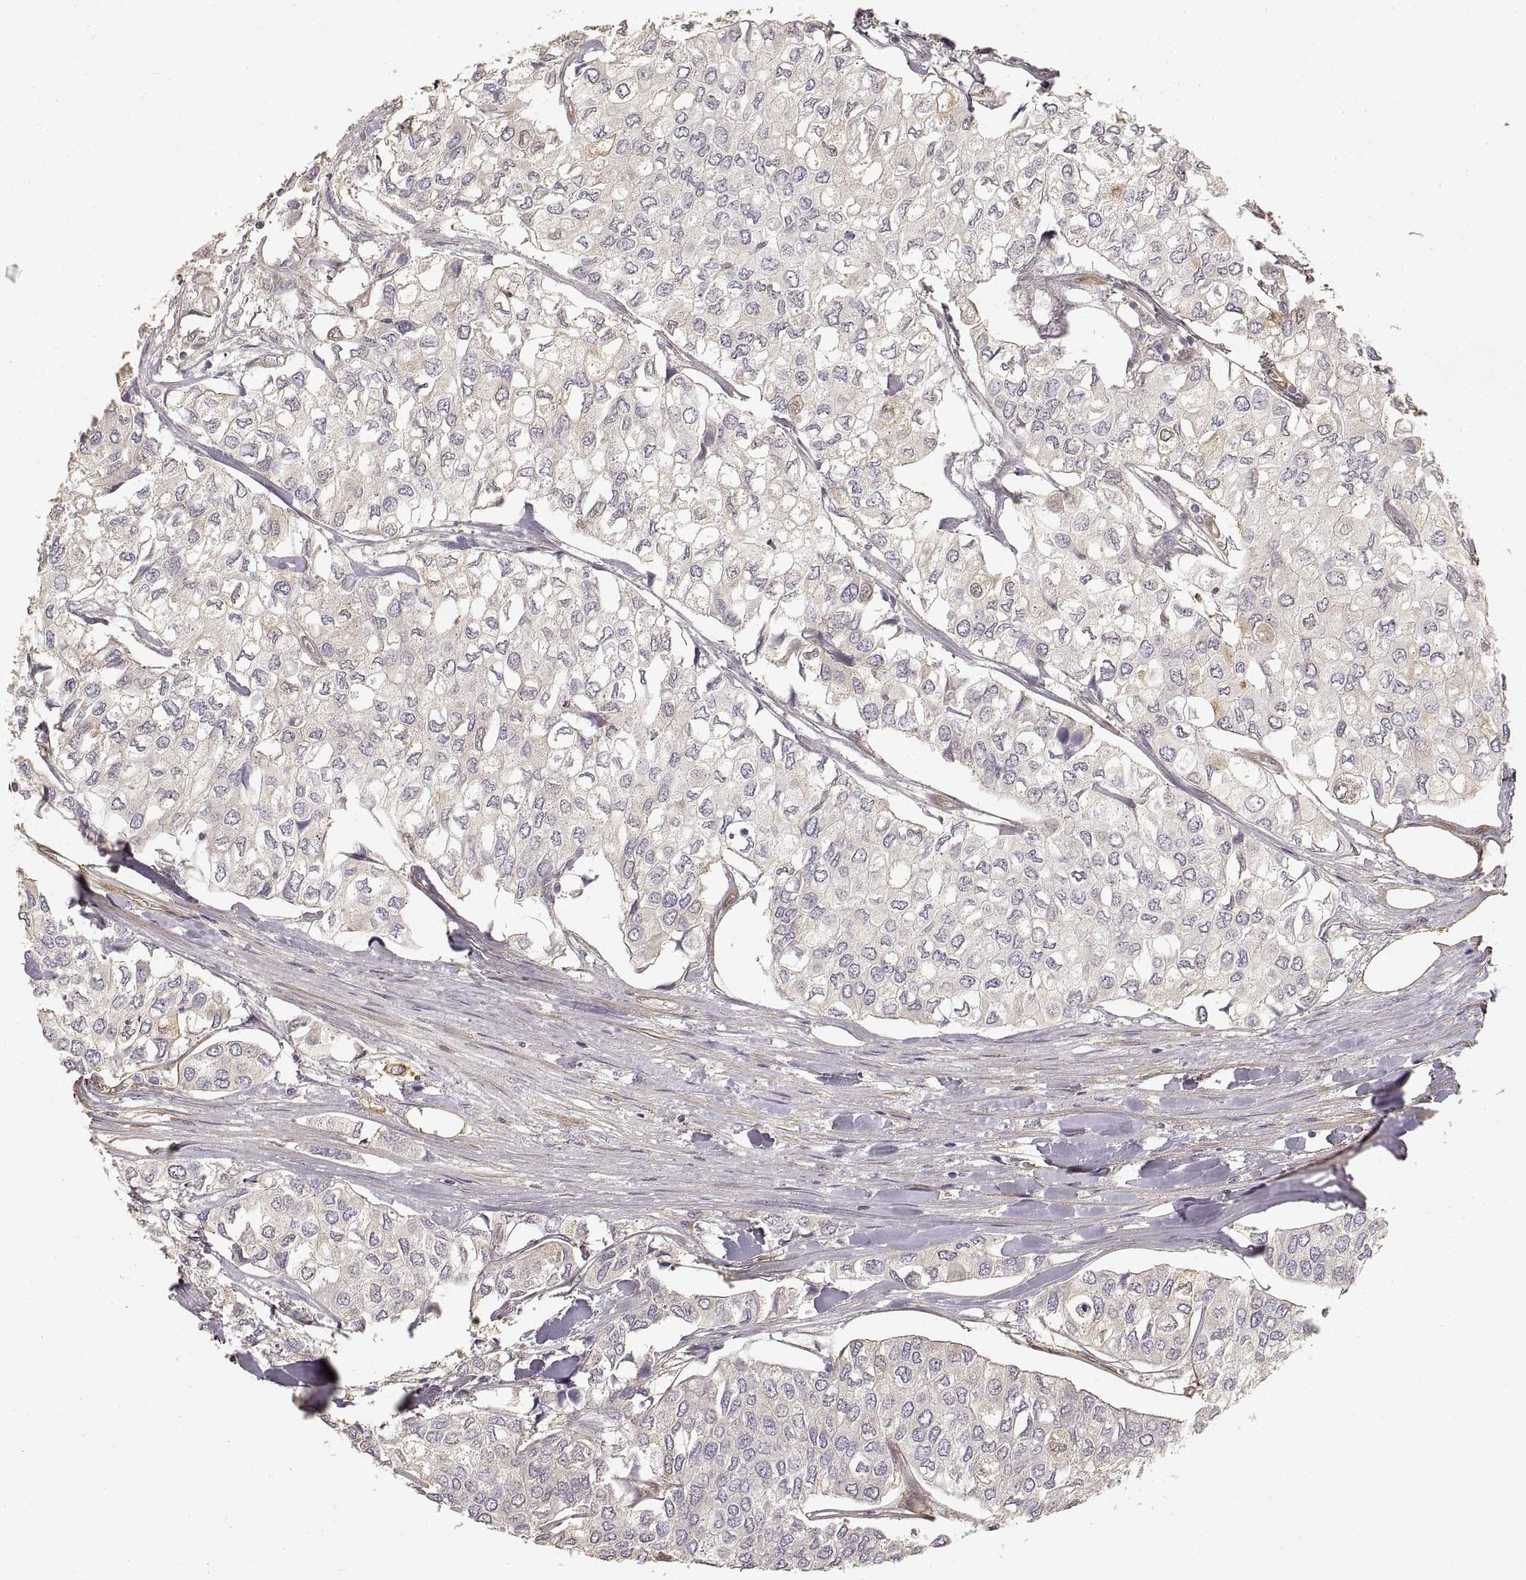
{"staining": {"intensity": "negative", "quantity": "none", "location": "none"}, "tissue": "urothelial cancer", "cell_type": "Tumor cells", "image_type": "cancer", "snomed": [{"axis": "morphology", "description": "Urothelial carcinoma, High grade"}, {"axis": "topography", "description": "Urinary bladder"}], "caption": "A high-resolution micrograph shows immunohistochemistry (IHC) staining of high-grade urothelial carcinoma, which displays no significant positivity in tumor cells. The staining is performed using DAB (3,3'-diaminobenzidine) brown chromogen with nuclei counter-stained in using hematoxylin.", "gene": "LAMA4", "patient": {"sex": "male", "age": 73}}